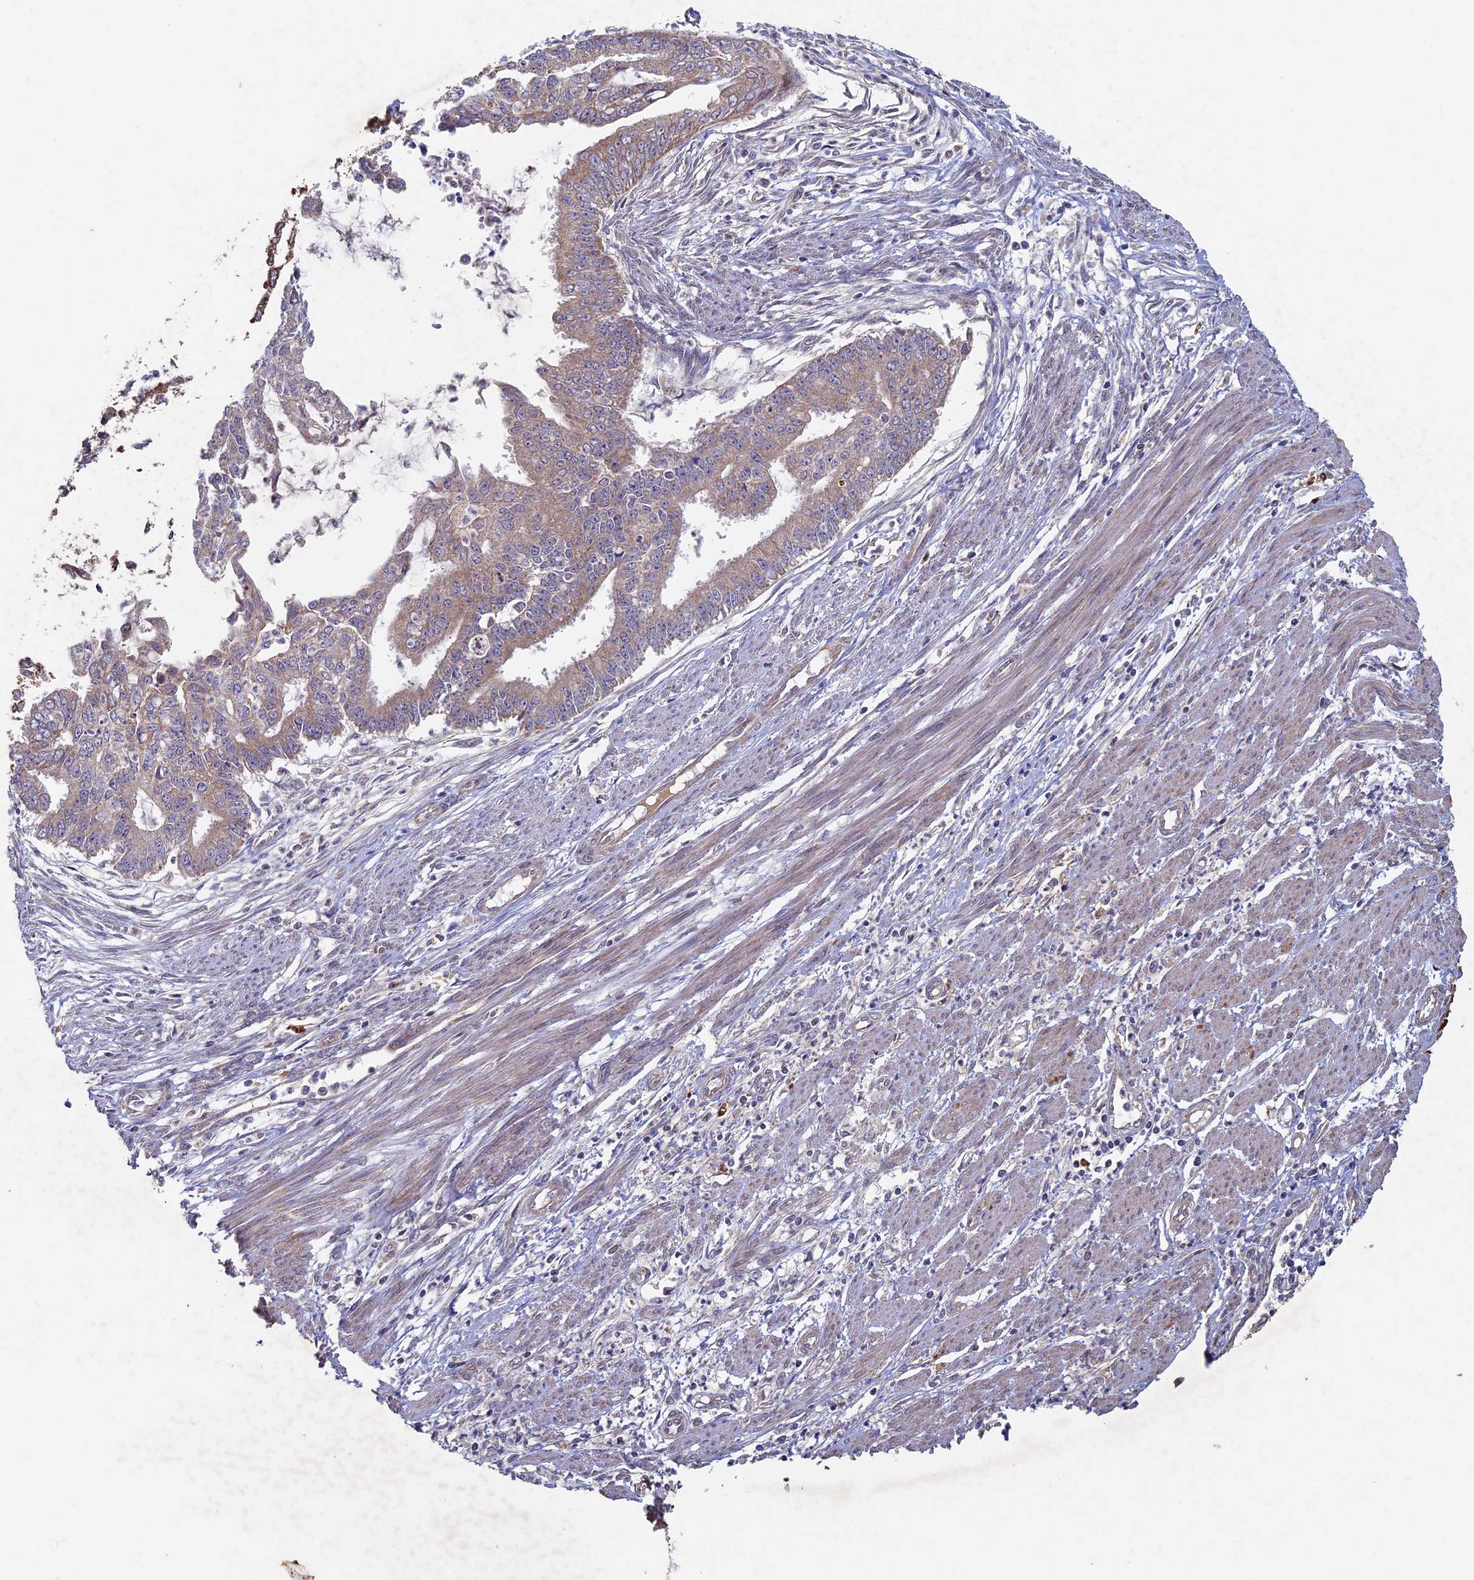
{"staining": {"intensity": "weak", "quantity": ">75%", "location": "cytoplasmic/membranous"}, "tissue": "endometrial cancer", "cell_type": "Tumor cells", "image_type": "cancer", "snomed": [{"axis": "morphology", "description": "Adenocarcinoma, NOS"}, {"axis": "topography", "description": "Endometrium"}], "caption": "Immunohistochemistry (IHC) of endometrial cancer demonstrates low levels of weak cytoplasmic/membranous staining in approximately >75% of tumor cells. (brown staining indicates protein expression, while blue staining denotes nuclei).", "gene": "RCCD1", "patient": {"sex": "female", "age": 73}}